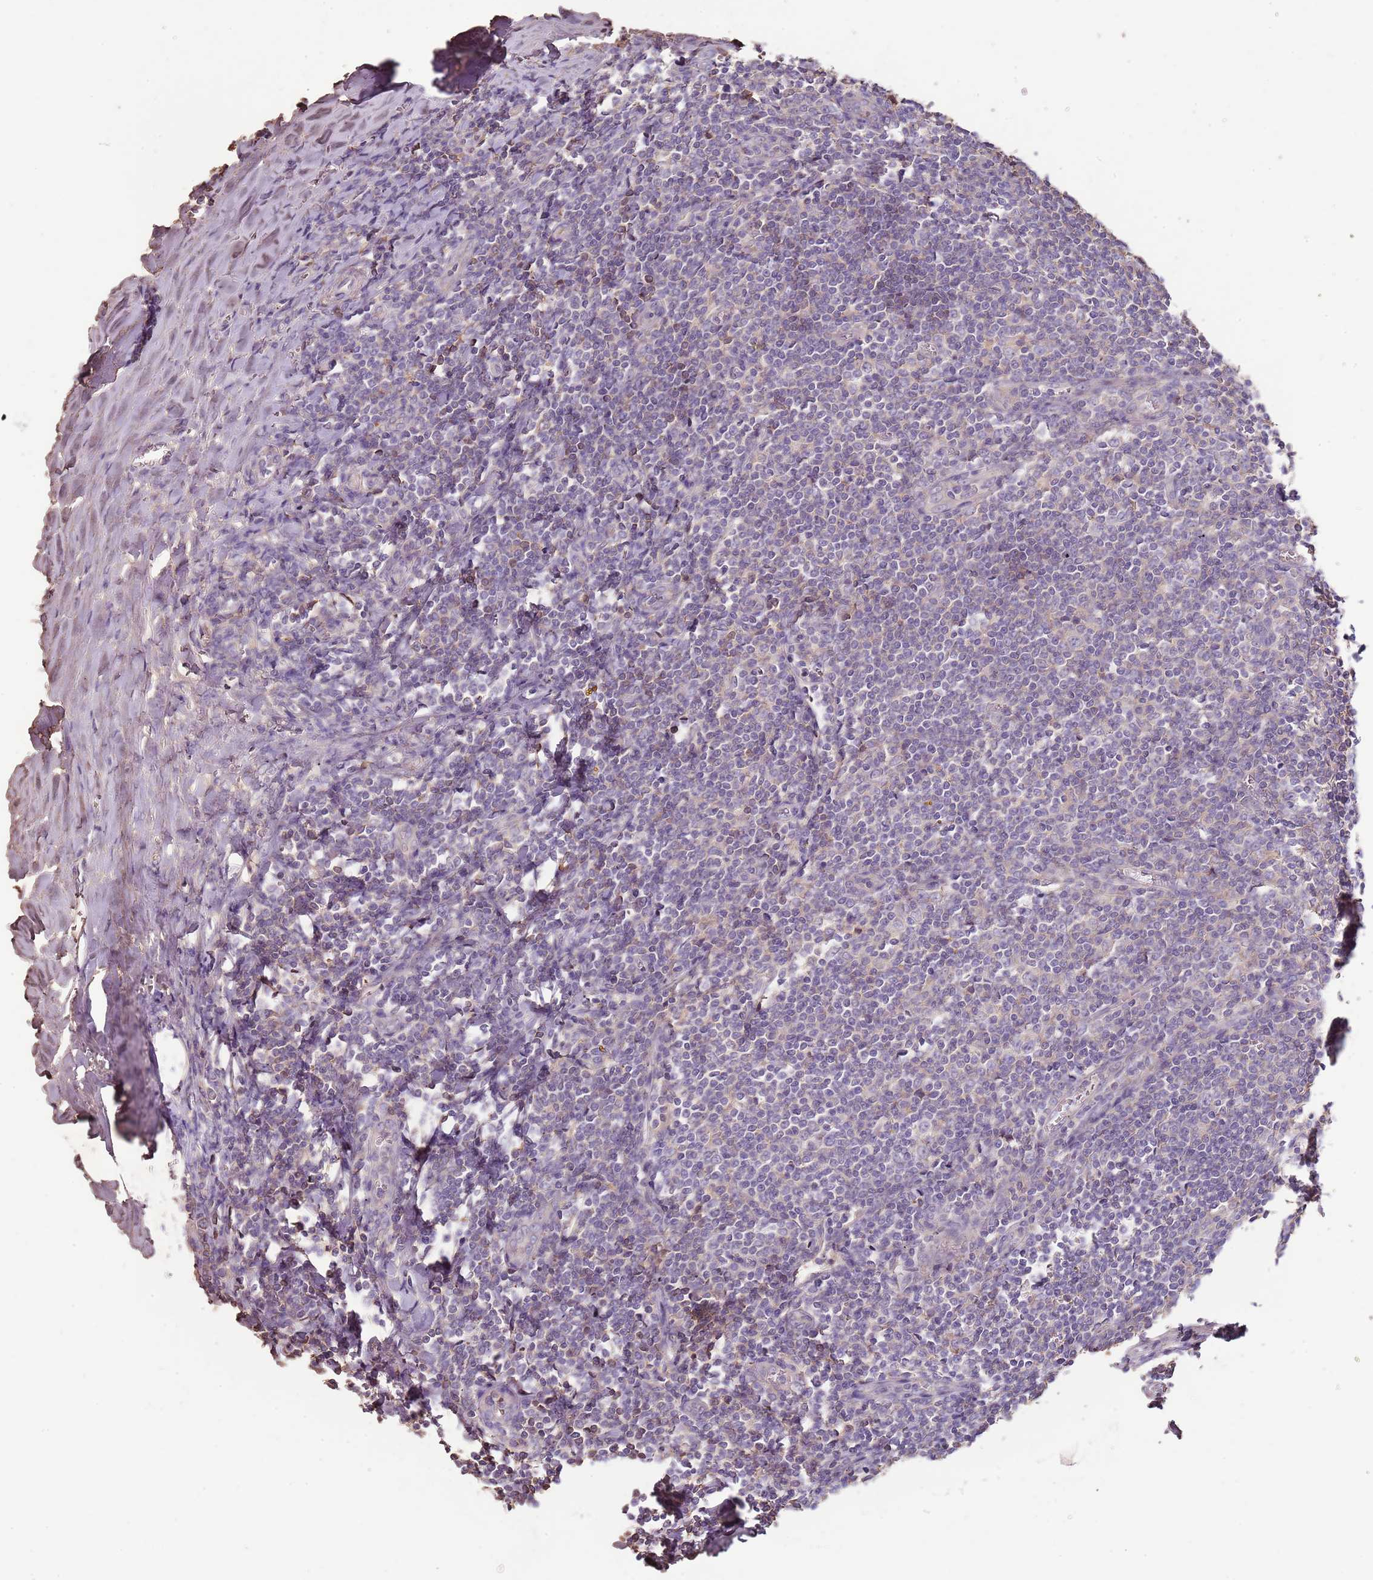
{"staining": {"intensity": "weak", "quantity": "25%-75%", "location": "cytoplasmic/membranous"}, "tissue": "tonsil", "cell_type": "Germinal center cells", "image_type": "normal", "snomed": [{"axis": "morphology", "description": "Normal tissue, NOS"}, {"axis": "topography", "description": "Tonsil"}], "caption": "A micrograph of tonsil stained for a protein reveals weak cytoplasmic/membranous brown staining in germinal center cells.", "gene": "FECH", "patient": {"sex": "male", "age": 27}}